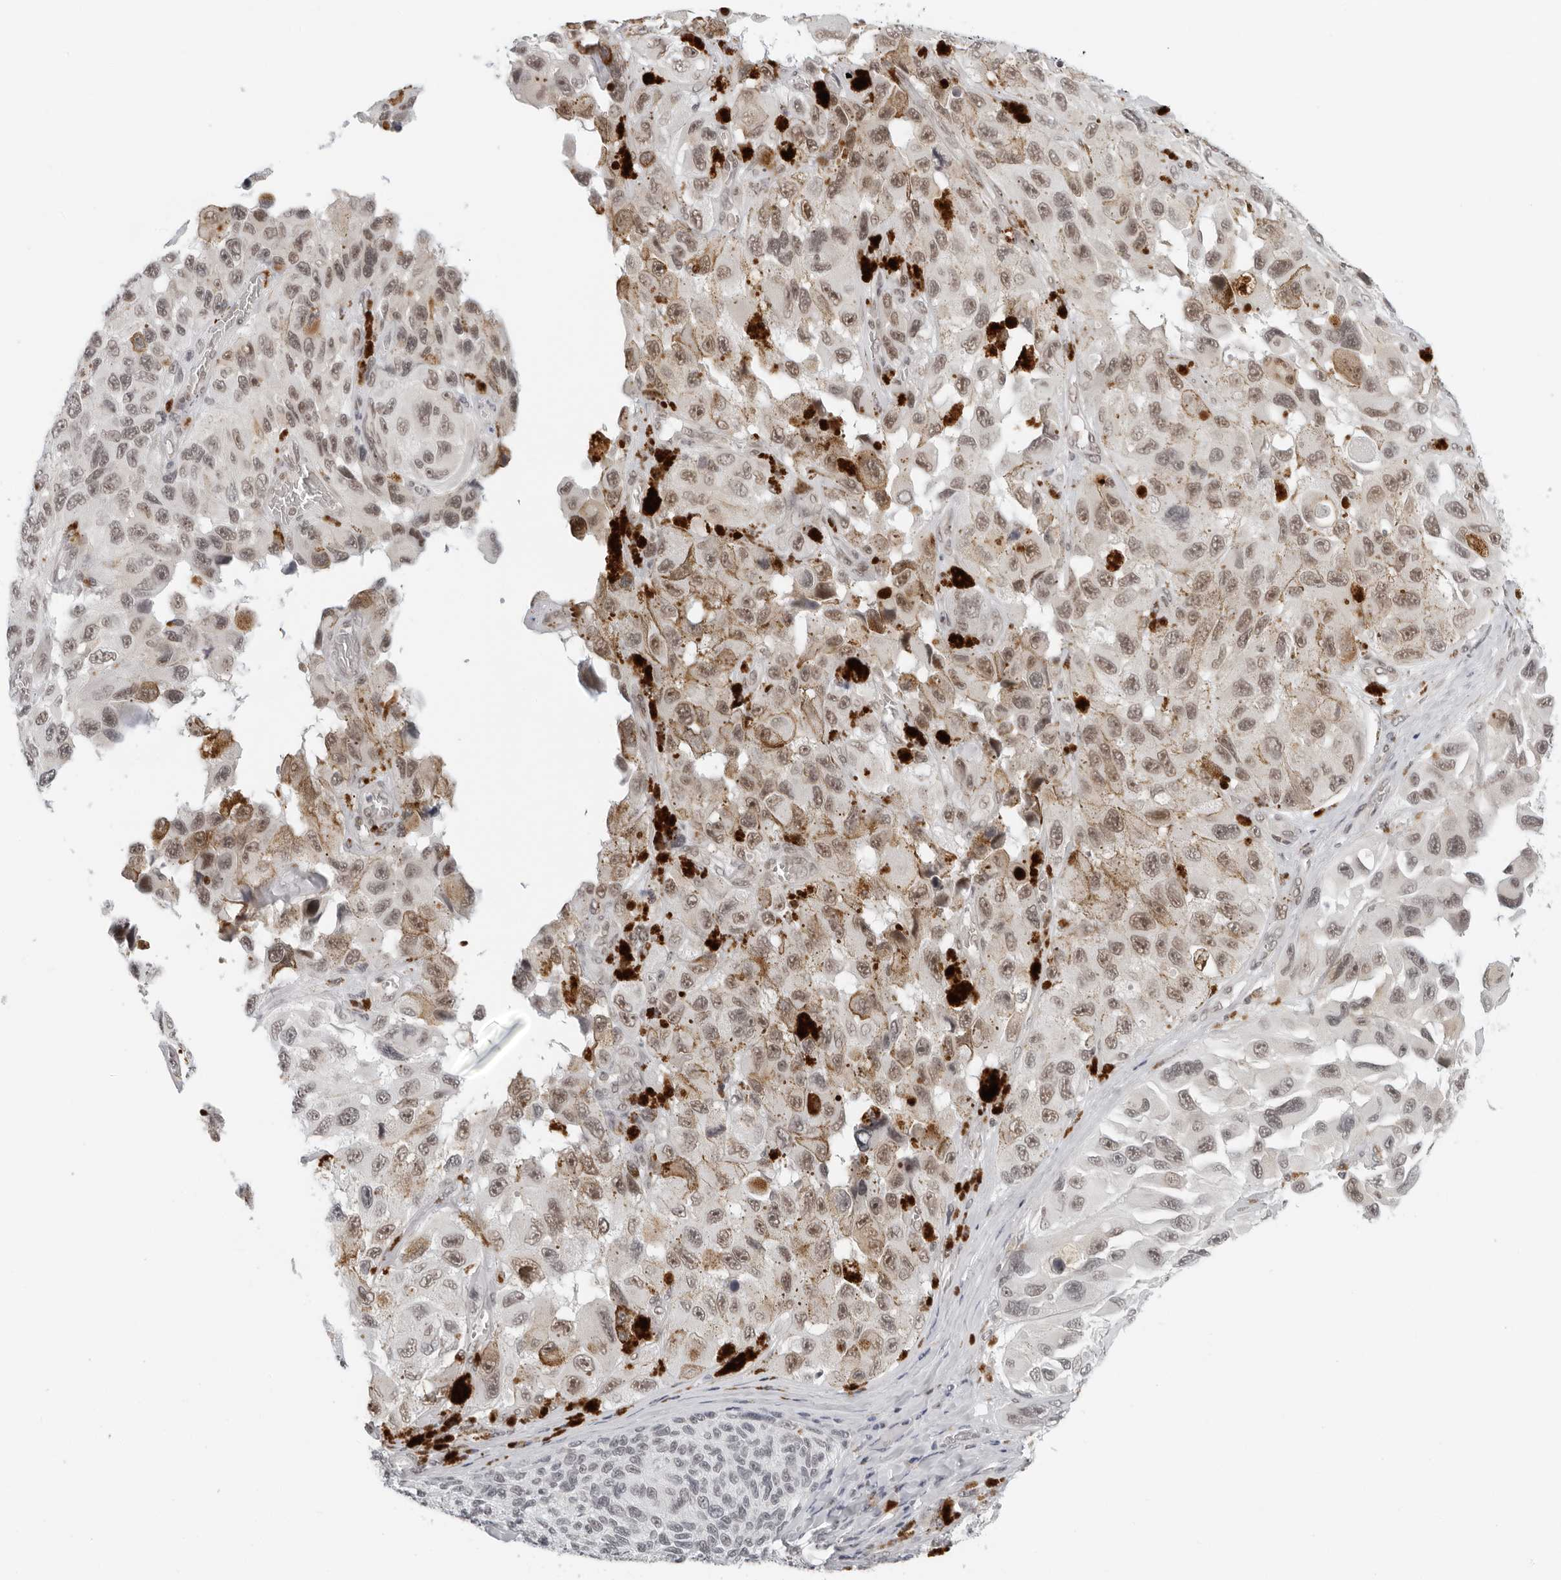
{"staining": {"intensity": "moderate", "quantity": "25%-75%", "location": "nuclear"}, "tissue": "melanoma", "cell_type": "Tumor cells", "image_type": "cancer", "snomed": [{"axis": "morphology", "description": "Malignant melanoma, NOS"}, {"axis": "topography", "description": "Skin"}], "caption": "Melanoma stained with a protein marker reveals moderate staining in tumor cells.", "gene": "TOX4", "patient": {"sex": "female", "age": 73}}